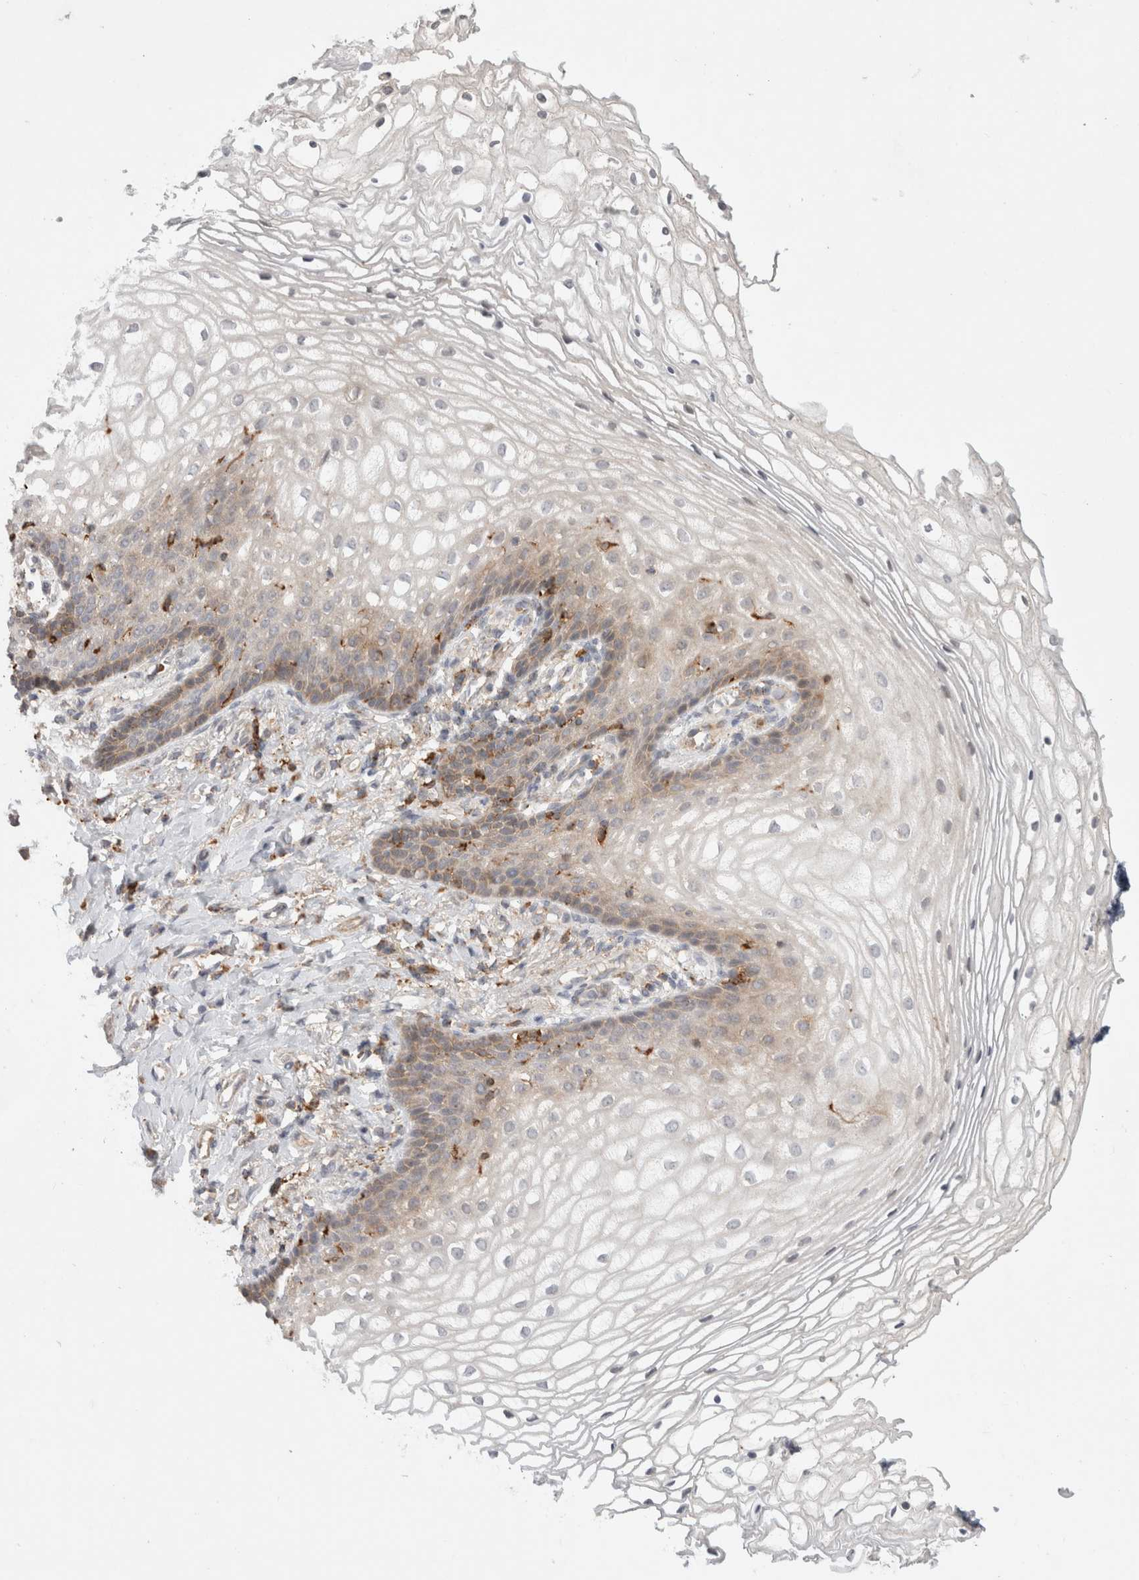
{"staining": {"intensity": "moderate", "quantity": "<25%", "location": "cytoplasmic/membranous"}, "tissue": "vagina", "cell_type": "Squamous epithelial cells", "image_type": "normal", "snomed": [{"axis": "morphology", "description": "Normal tissue, NOS"}, {"axis": "topography", "description": "Vagina"}], "caption": "Unremarkable vagina was stained to show a protein in brown. There is low levels of moderate cytoplasmic/membranous expression in about <25% of squamous epithelial cells. Using DAB (3,3'-diaminobenzidine) (brown) and hematoxylin (blue) stains, captured at high magnification using brightfield microscopy.", "gene": "HROB", "patient": {"sex": "female", "age": 60}}